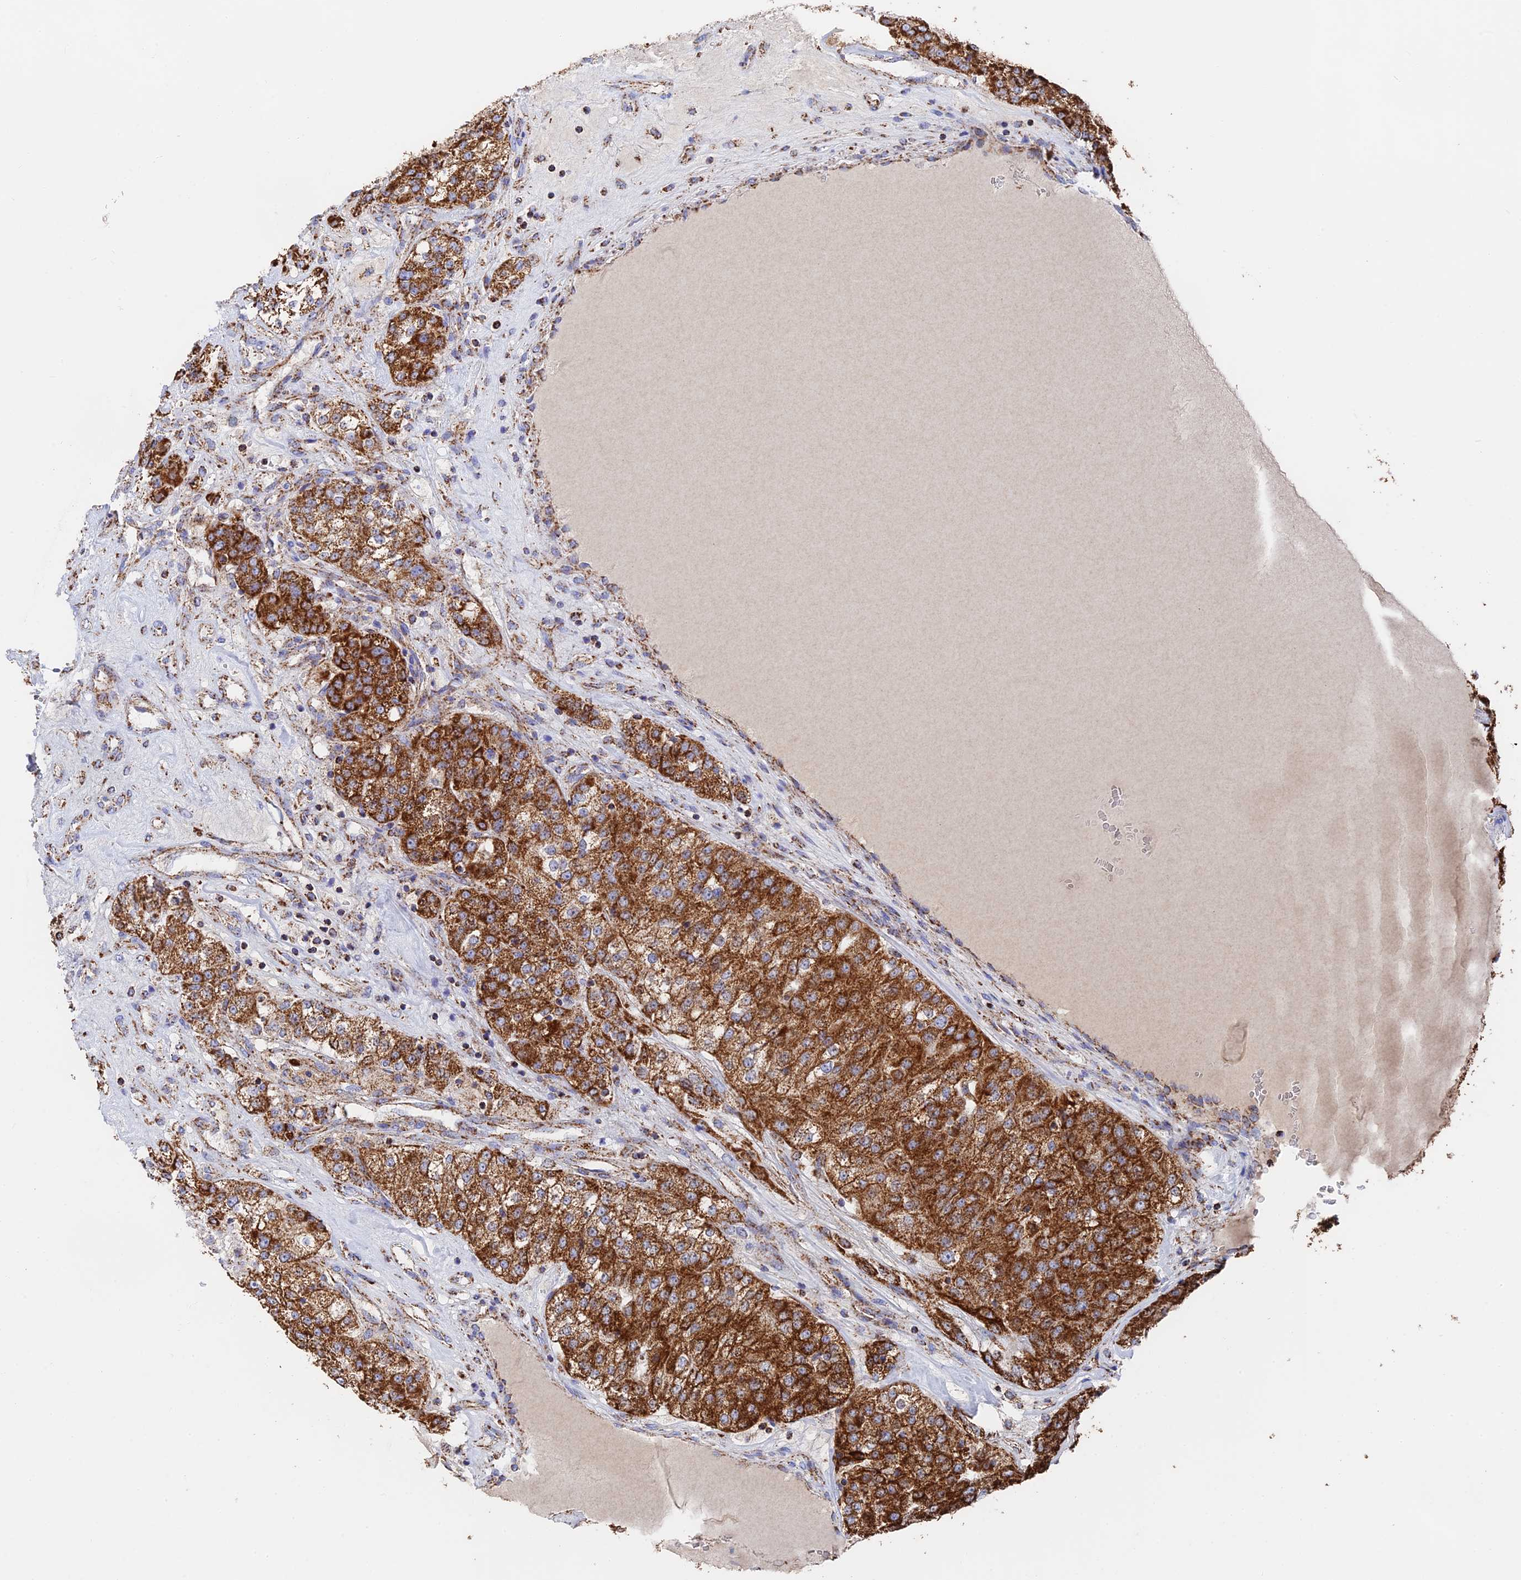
{"staining": {"intensity": "strong", "quantity": ">75%", "location": "cytoplasmic/membranous"}, "tissue": "renal cancer", "cell_type": "Tumor cells", "image_type": "cancer", "snomed": [{"axis": "morphology", "description": "Adenocarcinoma, NOS"}, {"axis": "topography", "description": "Kidney"}], "caption": "Human renal cancer stained with a brown dye demonstrates strong cytoplasmic/membranous positive positivity in approximately >75% of tumor cells.", "gene": "HAUS8", "patient": {"sex": "female", "age": 63}}